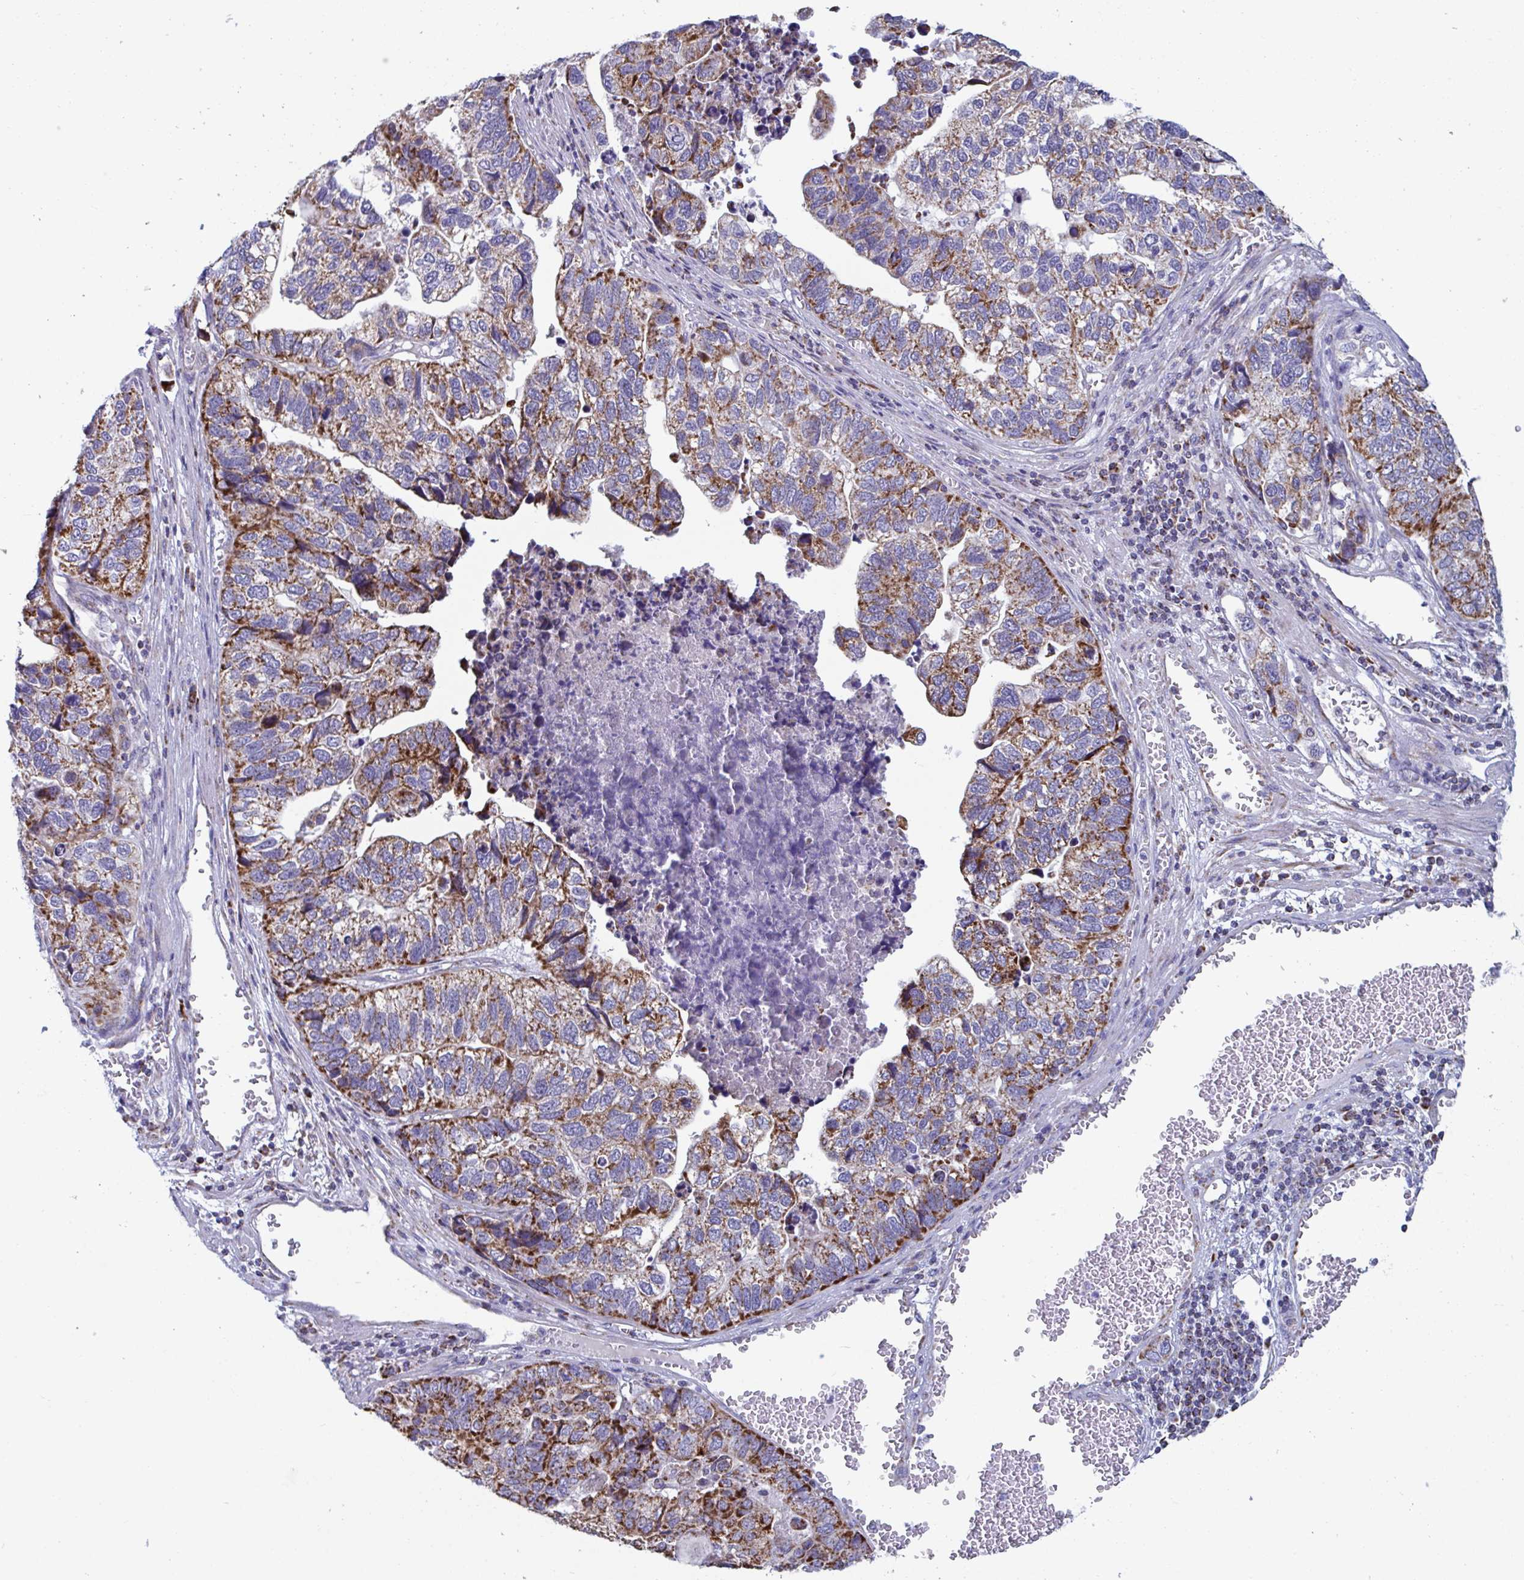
{"staining": {"intensity": "strong", "quantity": ">75%", "location": "cytoplasmic/membranous"}, "tissue": "stomach cancer", "cell_type": "Tumor cells", "image_type": "cancer", "snomed": [{"axis": "morphology", "description": "Adenocarcinoma, NOS"}, {"axis": "topography", "description": "Stomach, upper"}], "caption": "IHC of human adenocarcinoma (stomach) exhibits high levels of strong cytoplasmic/membranous staining in about >75% of tumor cells. (DAB IHC, brown staining for protein, blue staining for nuclei).", "gene": "BCAT2", "patient": {"sex": "female", "age": 67}}